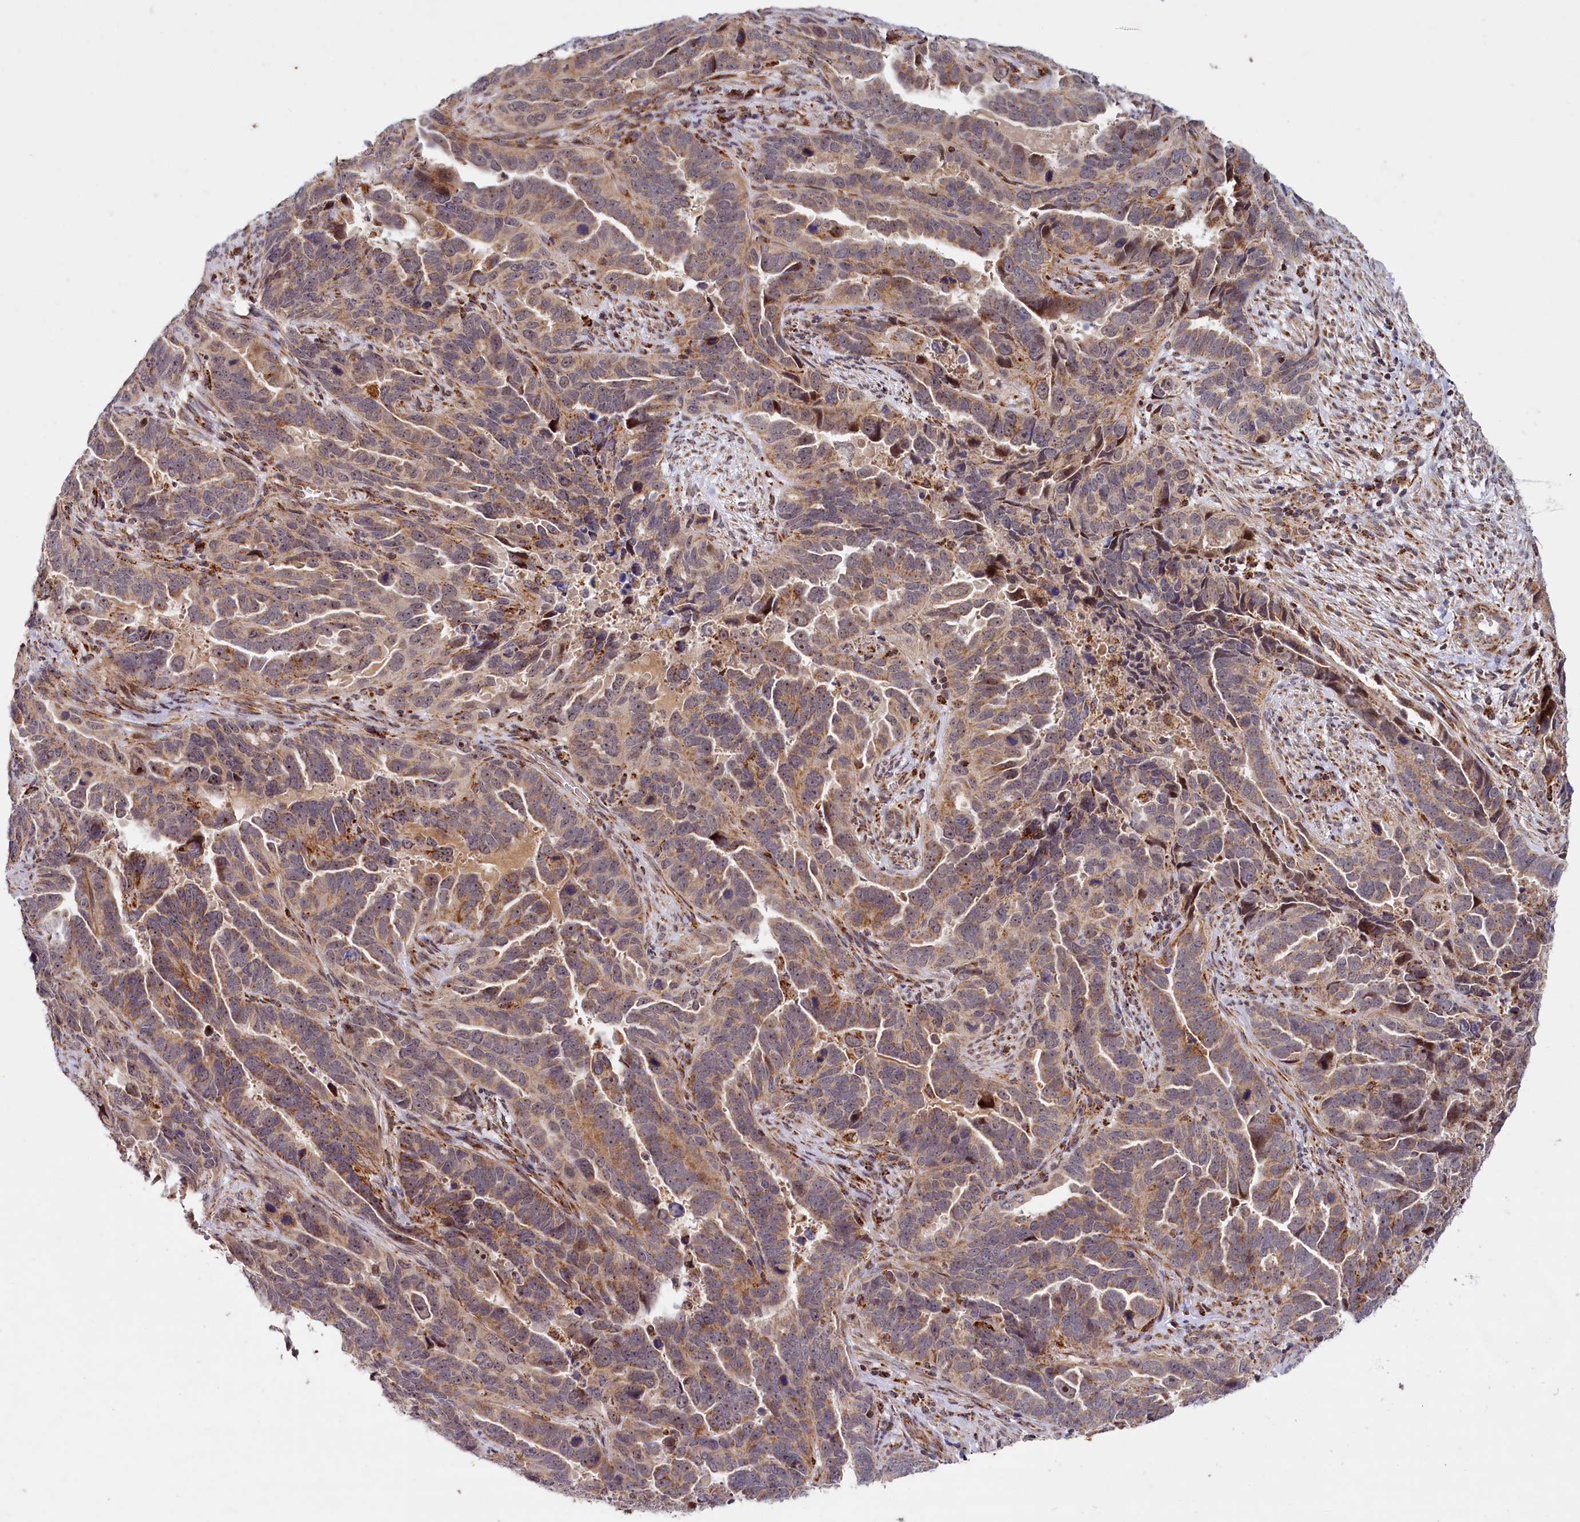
{"staining": {"intensity": "weak", "quantity": ">75%", "location": "cytoplasmic/membranous"}, "tissue": "endometrial cancer", "cell_type": "Tumor cells", "image_type": "cancer", "snomed": [{"axis": "morphology", "description": "Adenocarcinoma, NOS"}, {"axis": "topography", "description": "Endometrium"}], "caption": "The immunohistochemical stain labels weak cytoplasmic/membranous expression in tumor cells of endometrial cancer (adenocarcinoma) tissue.", "gene": "DYNC2H1", "patient": {"sex": "female", "age": 65}}